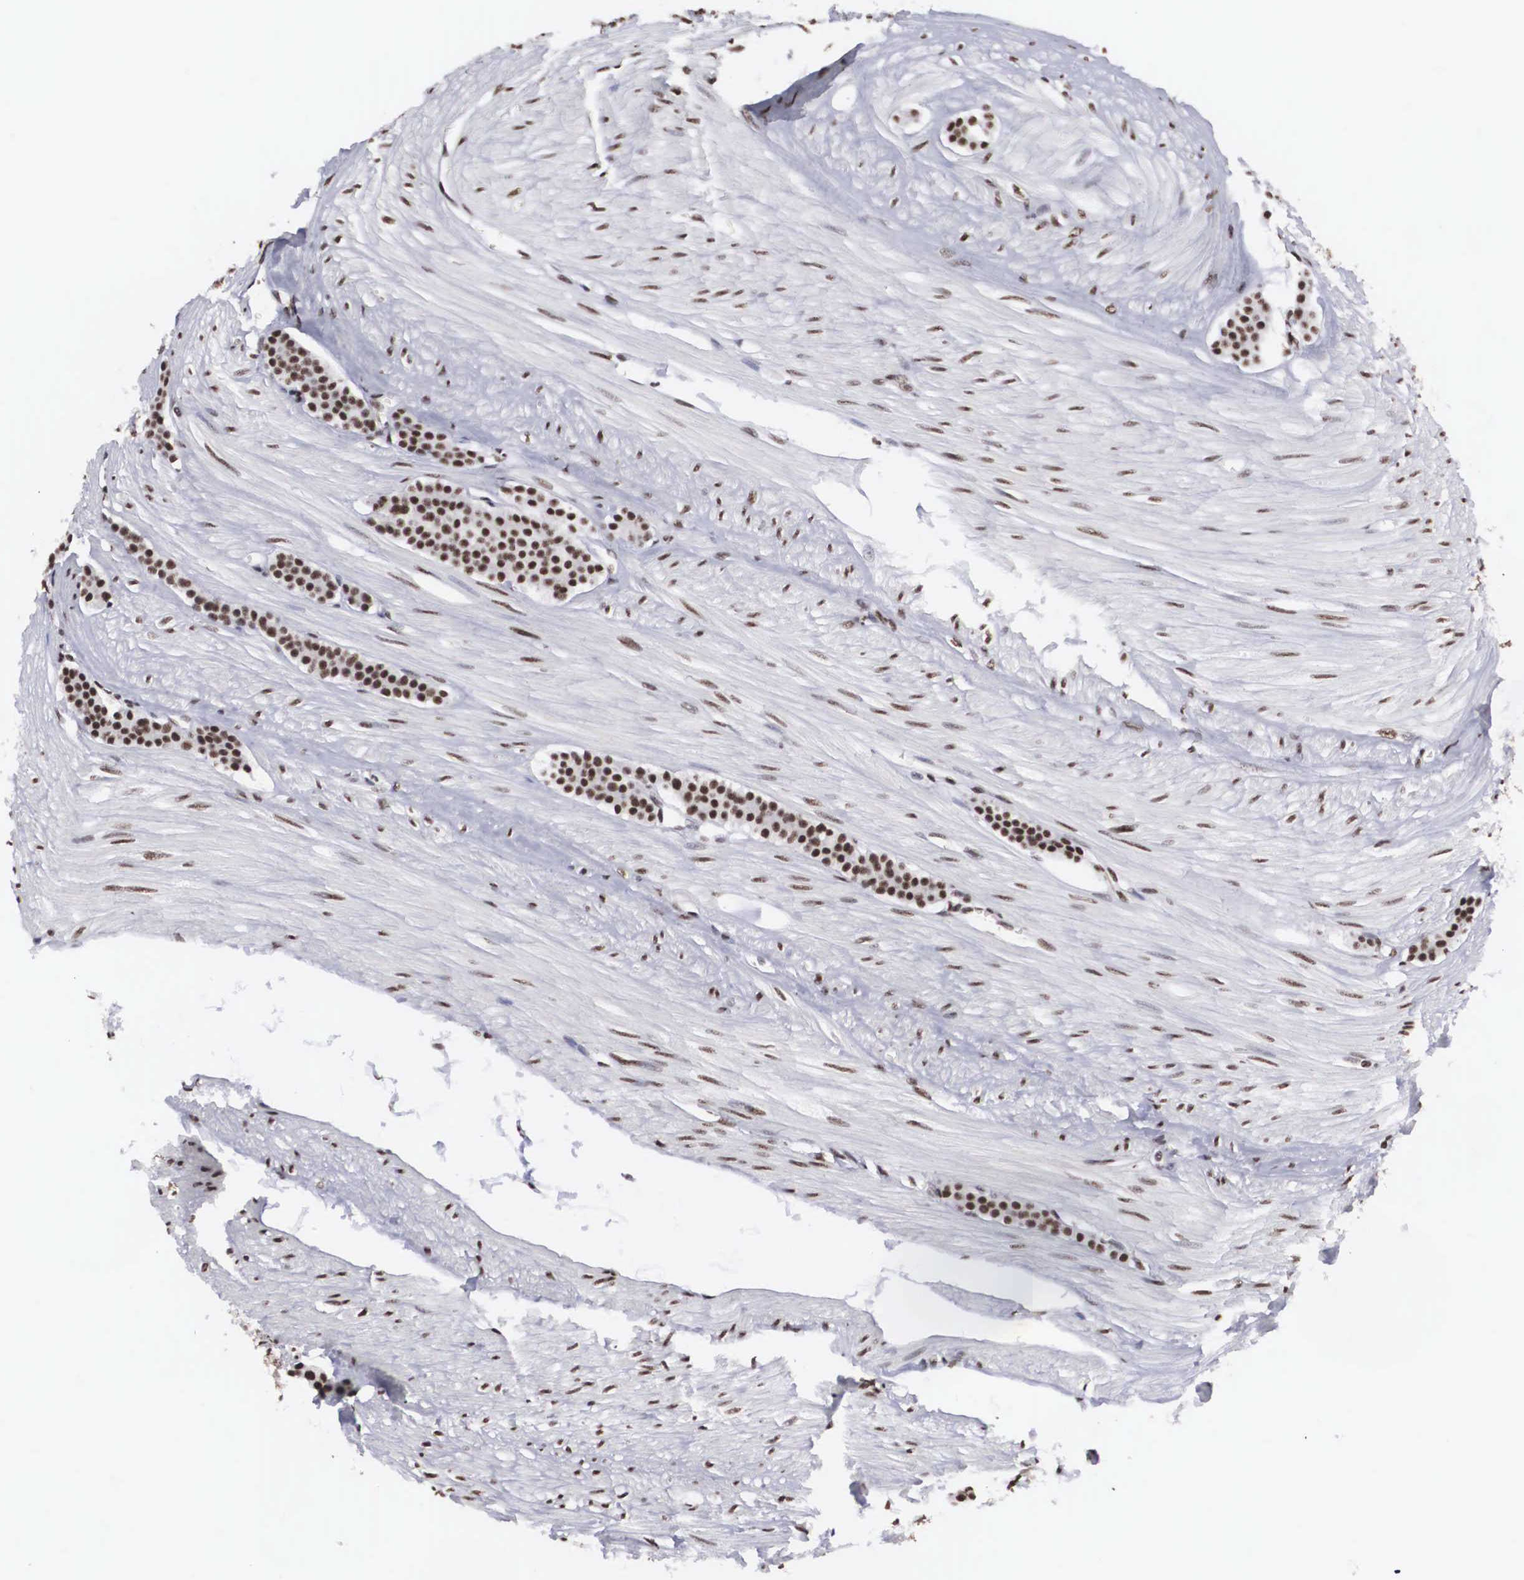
{"staining": {"intensity": "moderate", "quantity": ">75%", "location": "nuclear"}, "tissue": "carcinoid", "cell_type": "Tumor cells", "image_type": "cancer", "snomed": [{"axis": "morphology", "description": "Carcinoid, malignant, NOS"}, {"axis": "topography", "description": "Small intestine"}], "caption": "A photomicrograph of carcinoid stained for a protein displays moderate nuclear brown staining in tumor cells.", "gene": "ACIN1", "patient": {"sex": "male", "age": 60}}